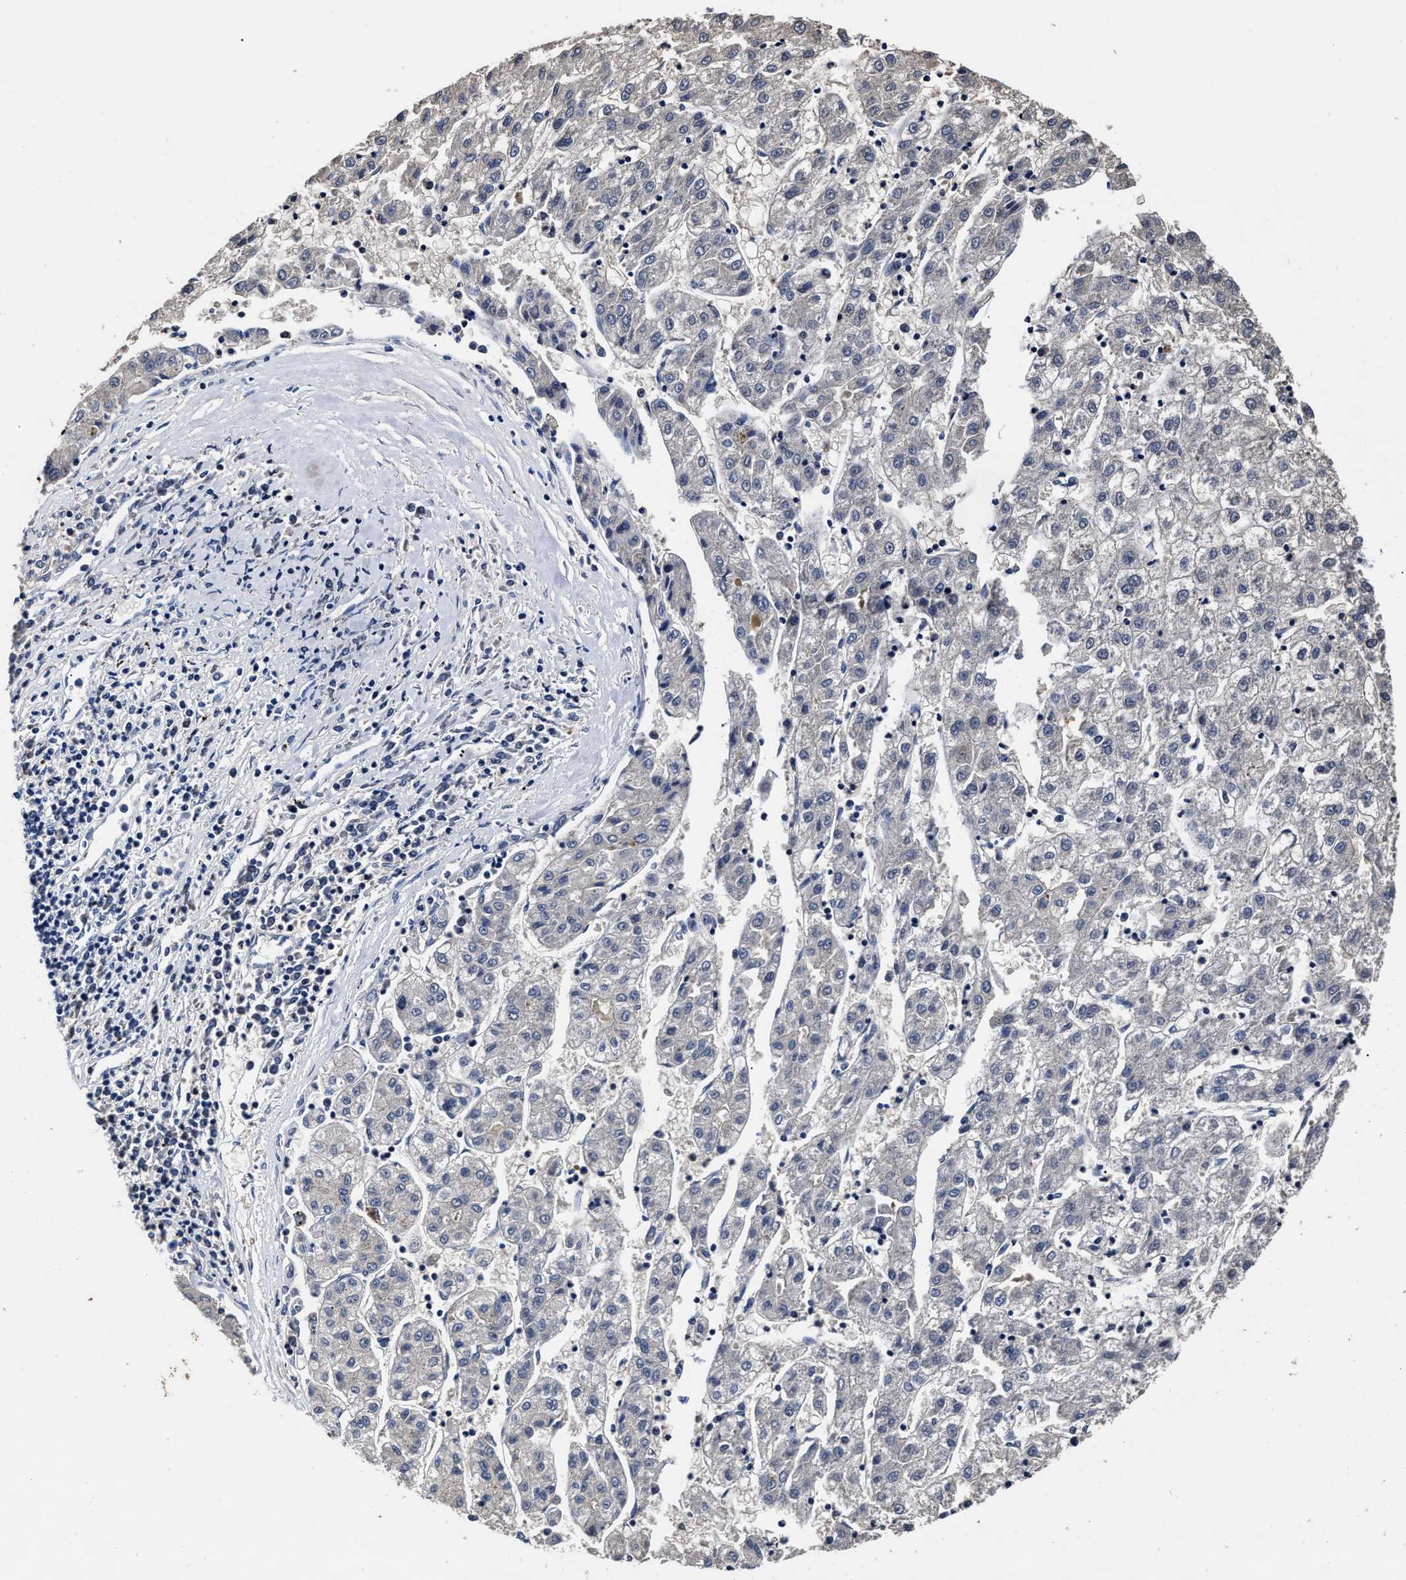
{"staining": {"intensity": "negative", "quantity": "none", "location": "none"}, "tissue": "liver cancer", "cell_type": "Tumor cells", "image_type": "cancer", "snomed": [{"axis": "morphology", "description": "Carcinoma, Hepatocellular, NOS"}, {"axis": "topography", "description": "Liver"}], "caption": "Liver hepatocellular carcinoma was stained to show a protein in brown. There is no significant positivity in tumor cells.", "gene": "OLFML2A", "patient": {"sex": "male", "age": 72}}